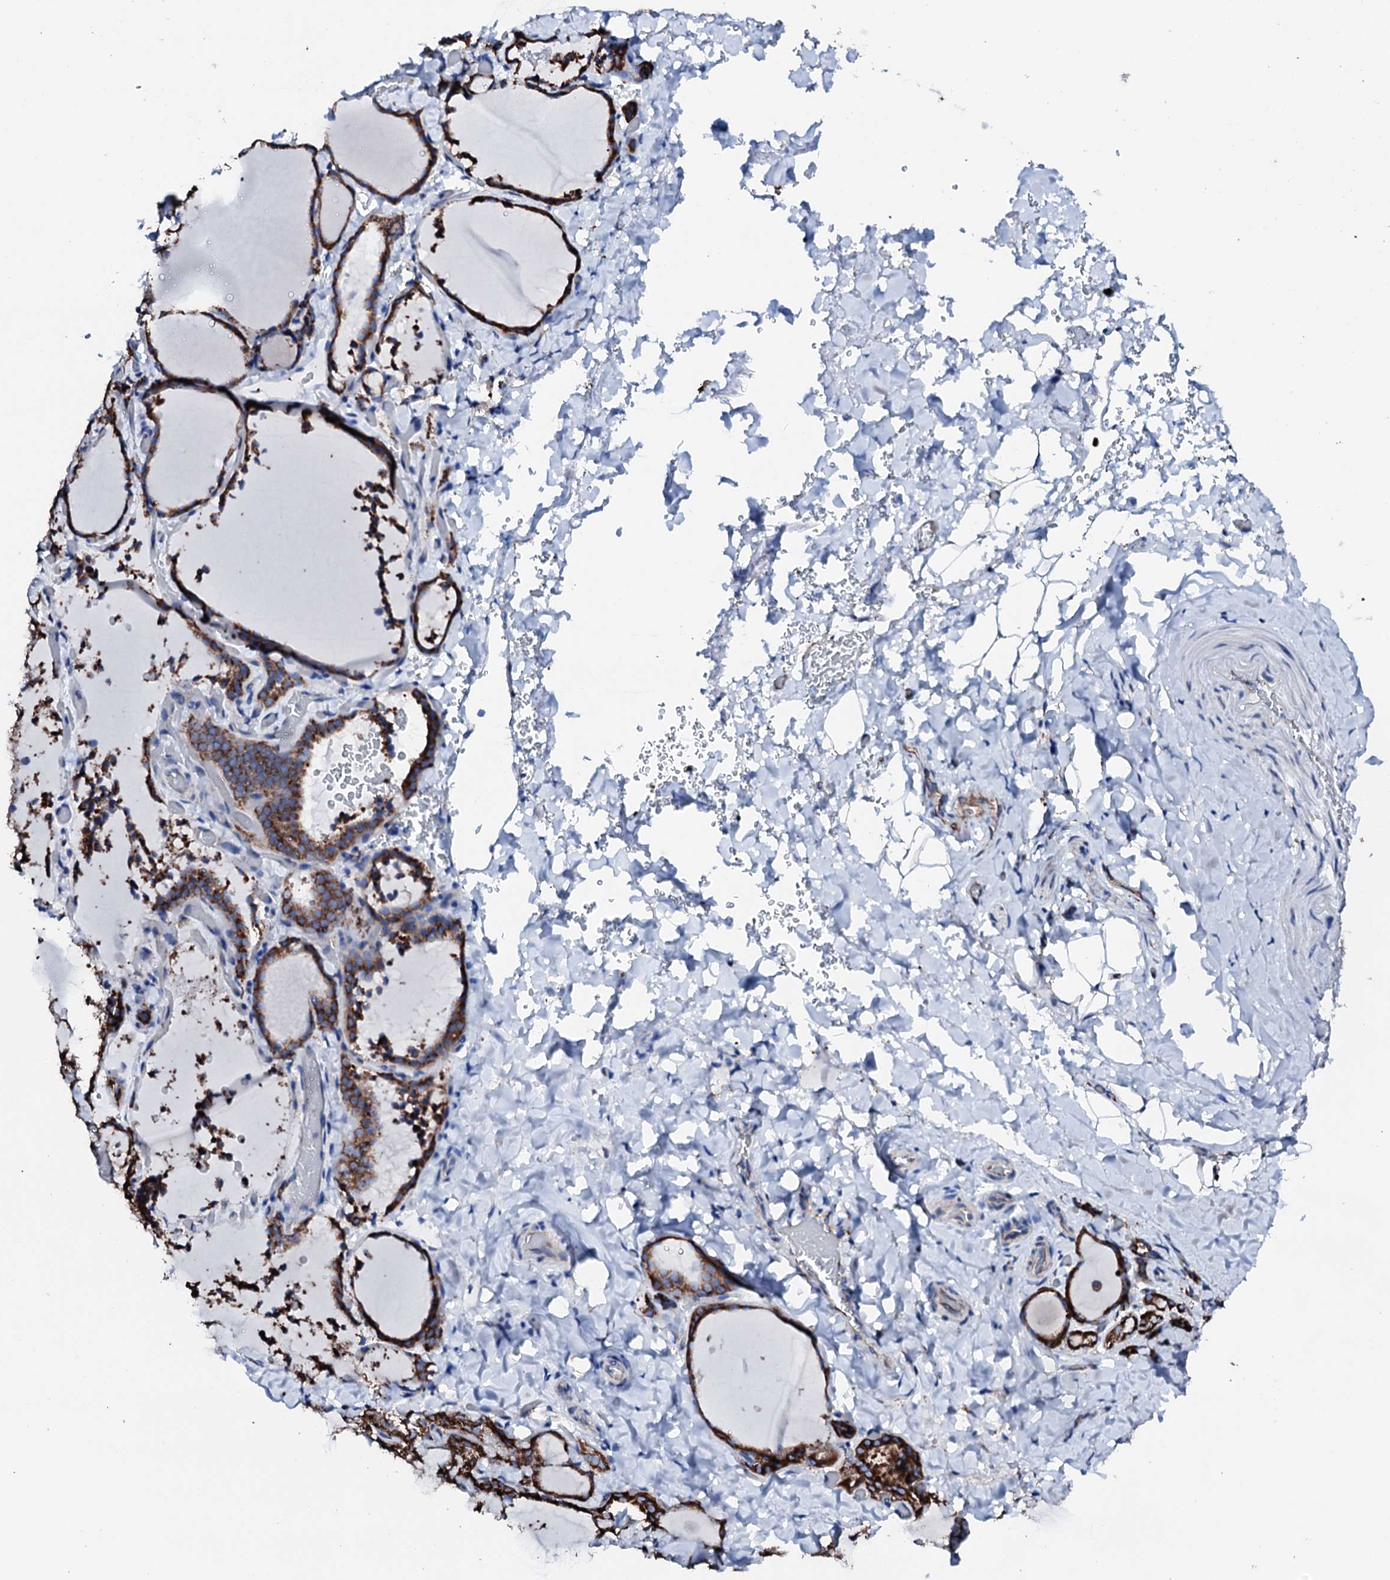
{"staining": {"intensity": "strong", "quantity": ">75%", "location": "cytoplasmic/membranous"}, "tissue": "thyroid gland", "cell_type": "Glandular cells", "image_type": "normal", "snomed": [{"axis": "morphology", "description": "Normal tissue, NOS"}, {"axis": "topography", "description": "Thyroid gland"}], "caption": "The histopathology image displays staining of unremarkable thyroid gland, revealing strong cytoplasmic/membranous protein expression (brown color) within glandular cells.", "gene": "AMDHD1", "patient": {"sex": "female", "age": 22}}